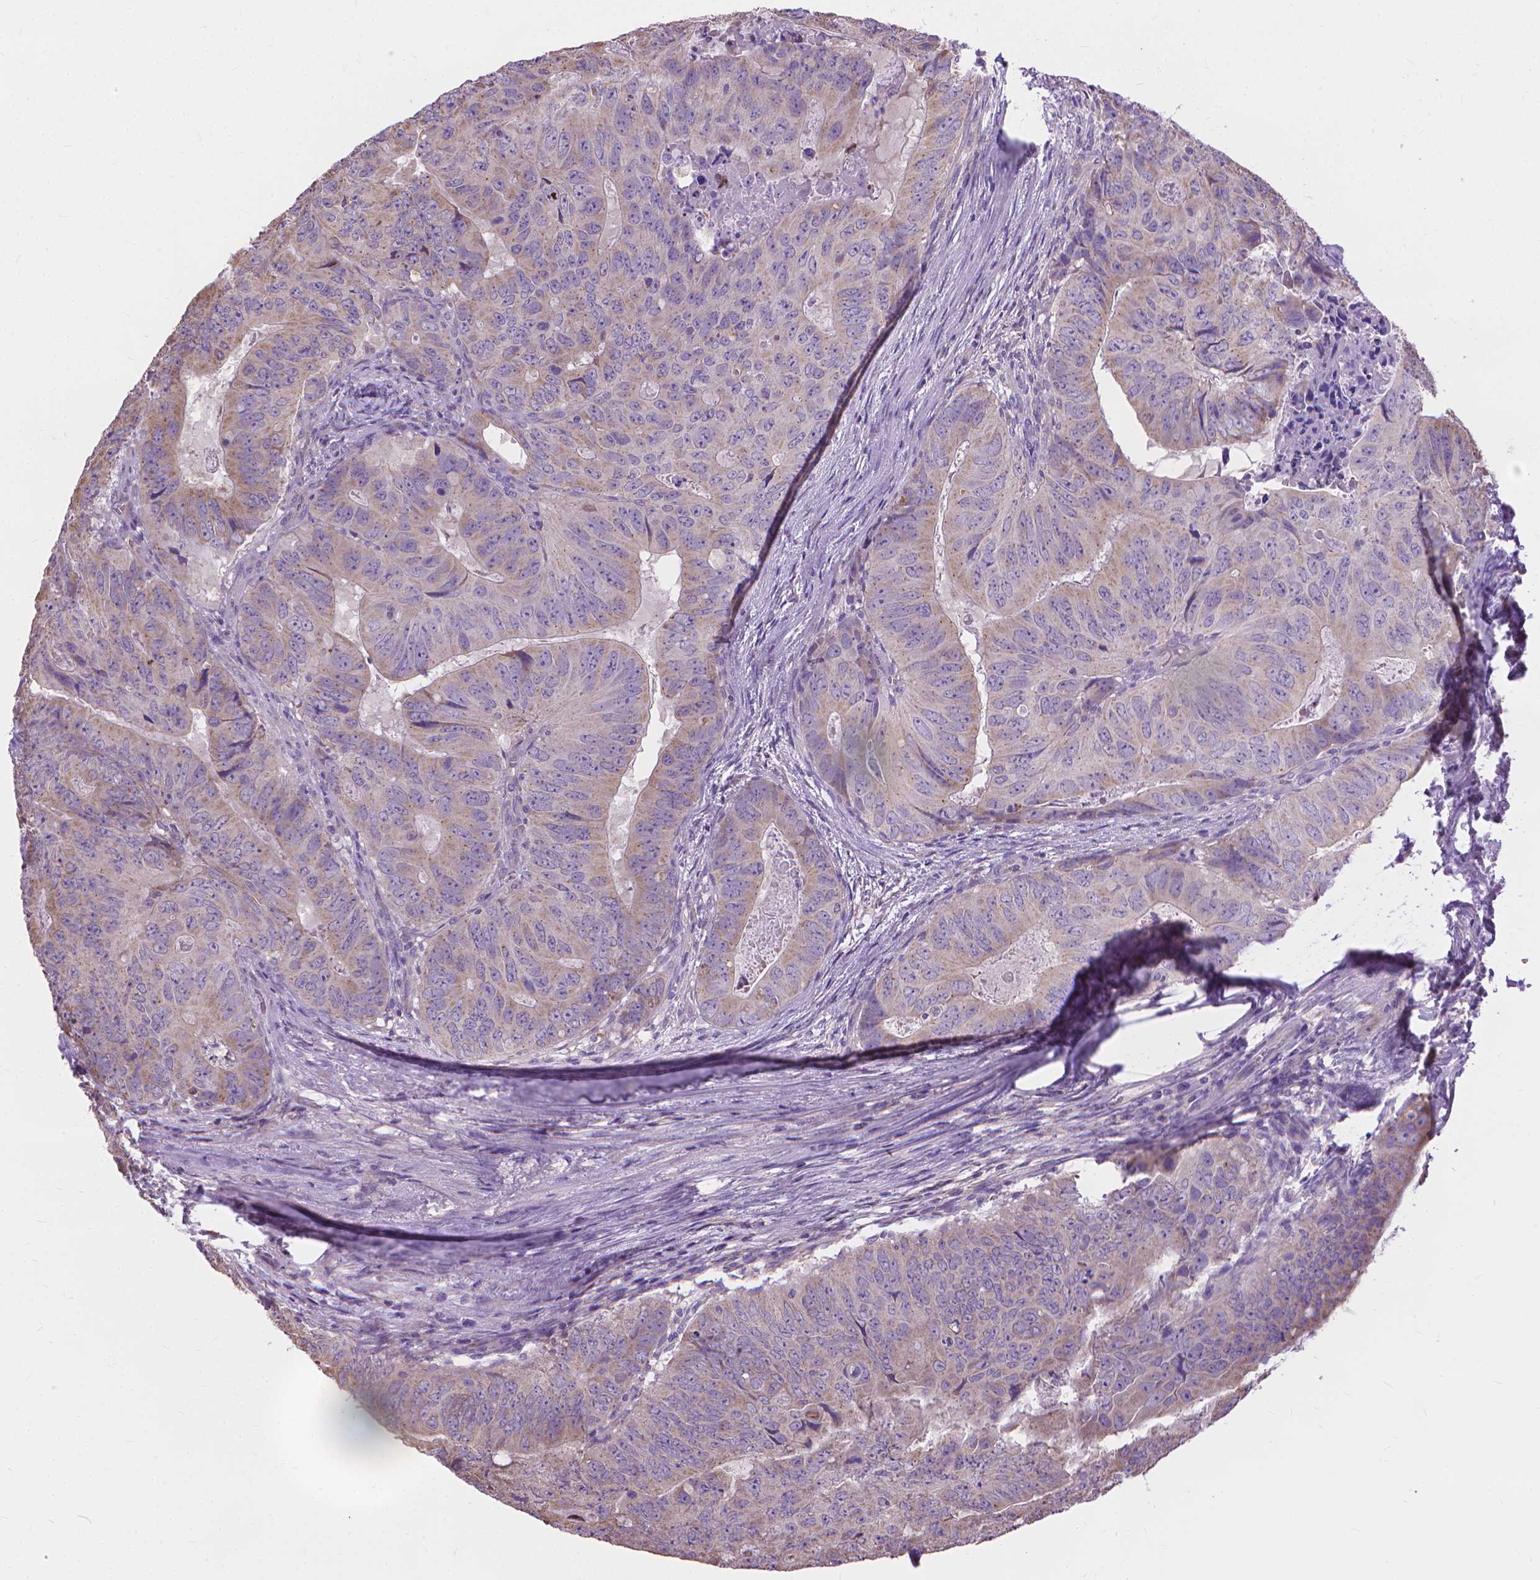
{"staining": {"intensity": "weak", "quantity": ">75%", "location": "cytoplasmic/membranous"}, "tissue": "colorectal cancer", "cell_type": "Tumor cells", "image_type": "cancer", "snomed": [{"axis": "morphology", "description": "Adenocarcinoma, NOS"}, {"axis": "topography", "description": "Colon"}], "caption": "DAB (3,3'-diaminobenzidine) immunohistochemical staining of colorectal cancer demonstrates weak cytoplasmic/membranous protein positivity in approximately >75% of tumor cells.", "gene": "SYN1", "patient": {"sex": "male", "age": 79}}